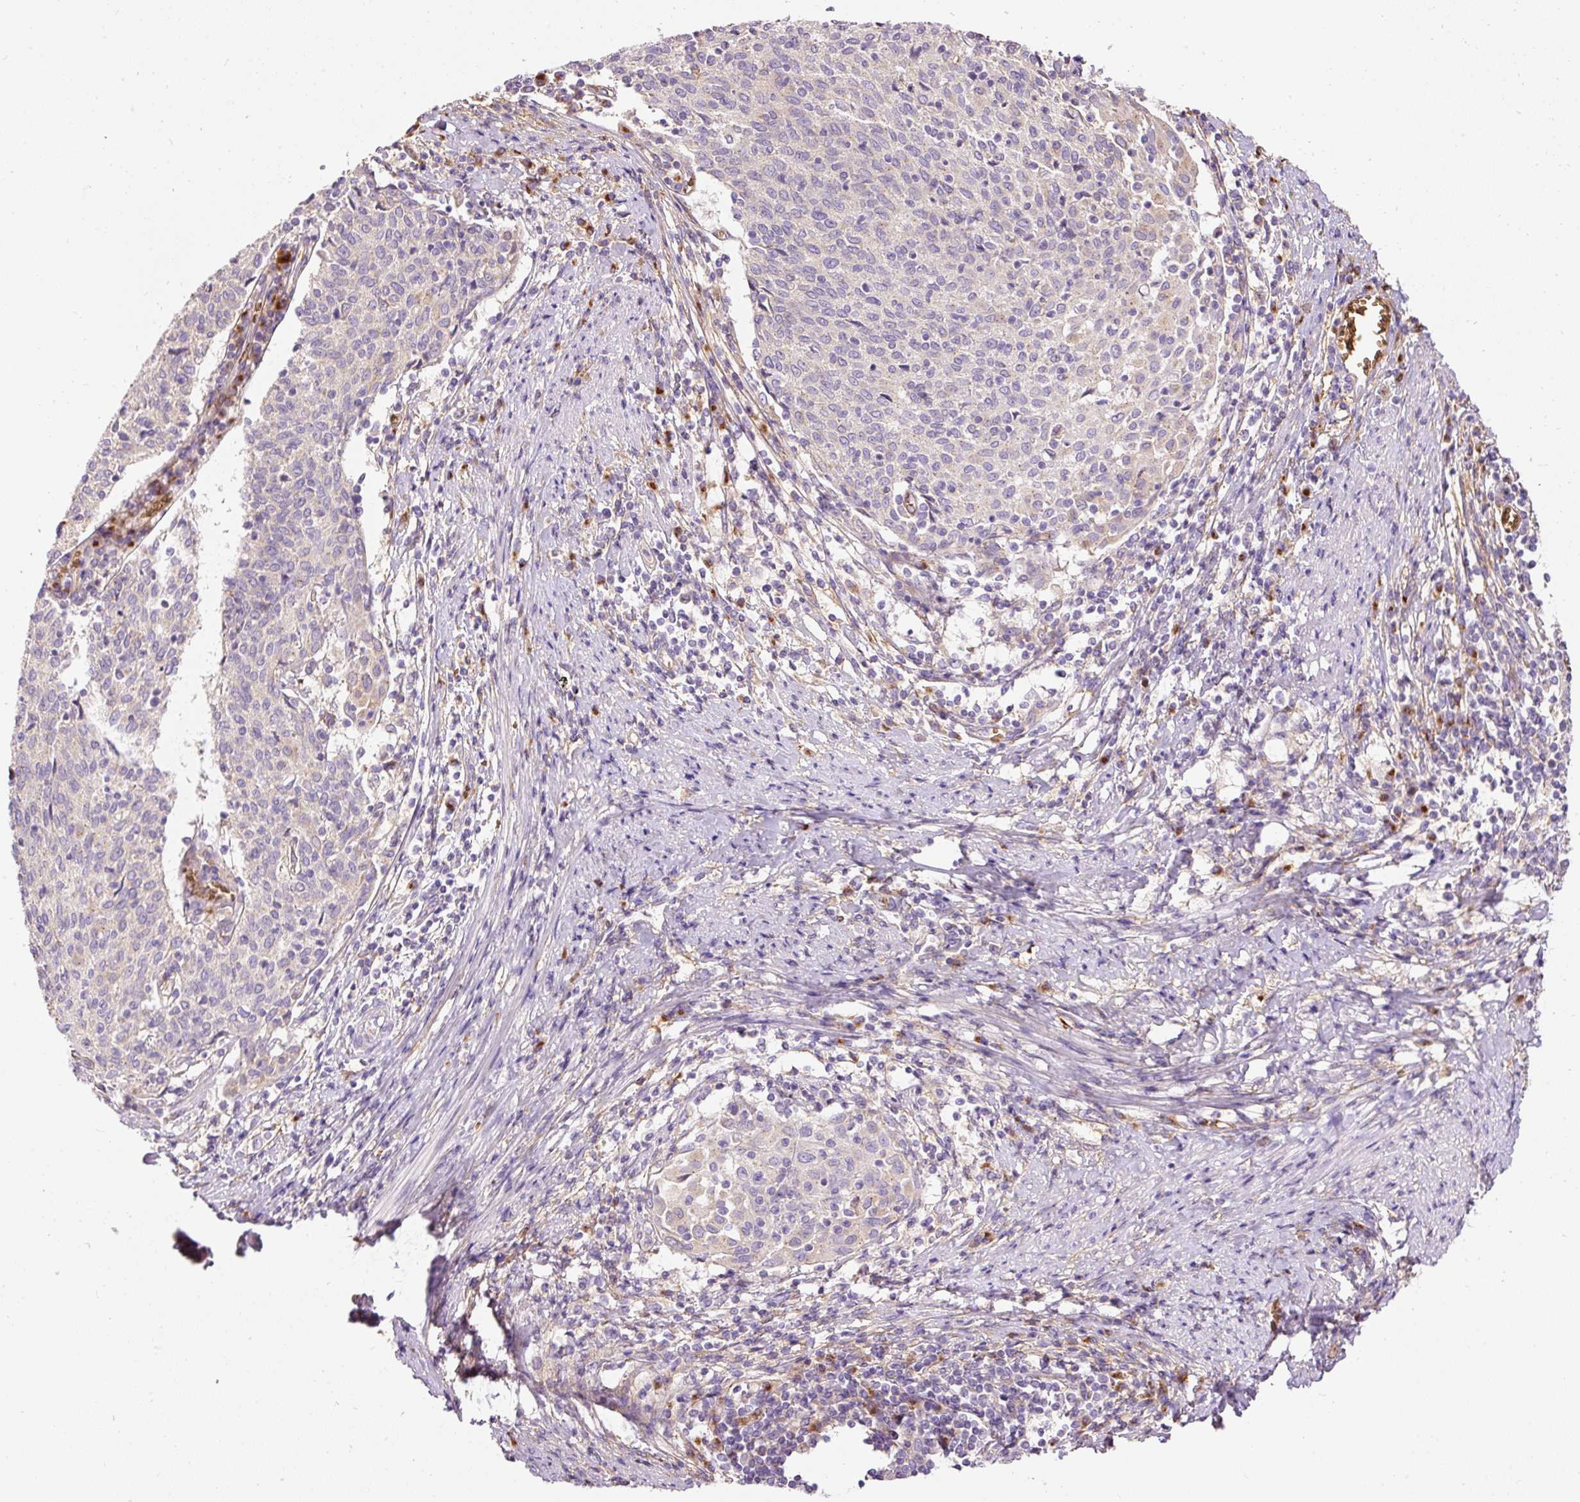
{"staining": {"intensity": "negative", "quantity": "none", "location": "none"}, "tissue": "cervical cancer", "cell_type": "Tumor cells", "image_type": "cancer", "snomed": [{"axis": "morphology", "description": "Squamous cell carcinoma, NOS"}, {"axis": "topography", "description": "Cervix"}], "caption": "Immunohistochemistry image of human cervical cancer (squamous cell carcinoma) stained for a protein (brown), which demonstrates no staining in tumor cells.", "gene": "PRRC2A", "patient": {"sex": "female", "age": 52}}